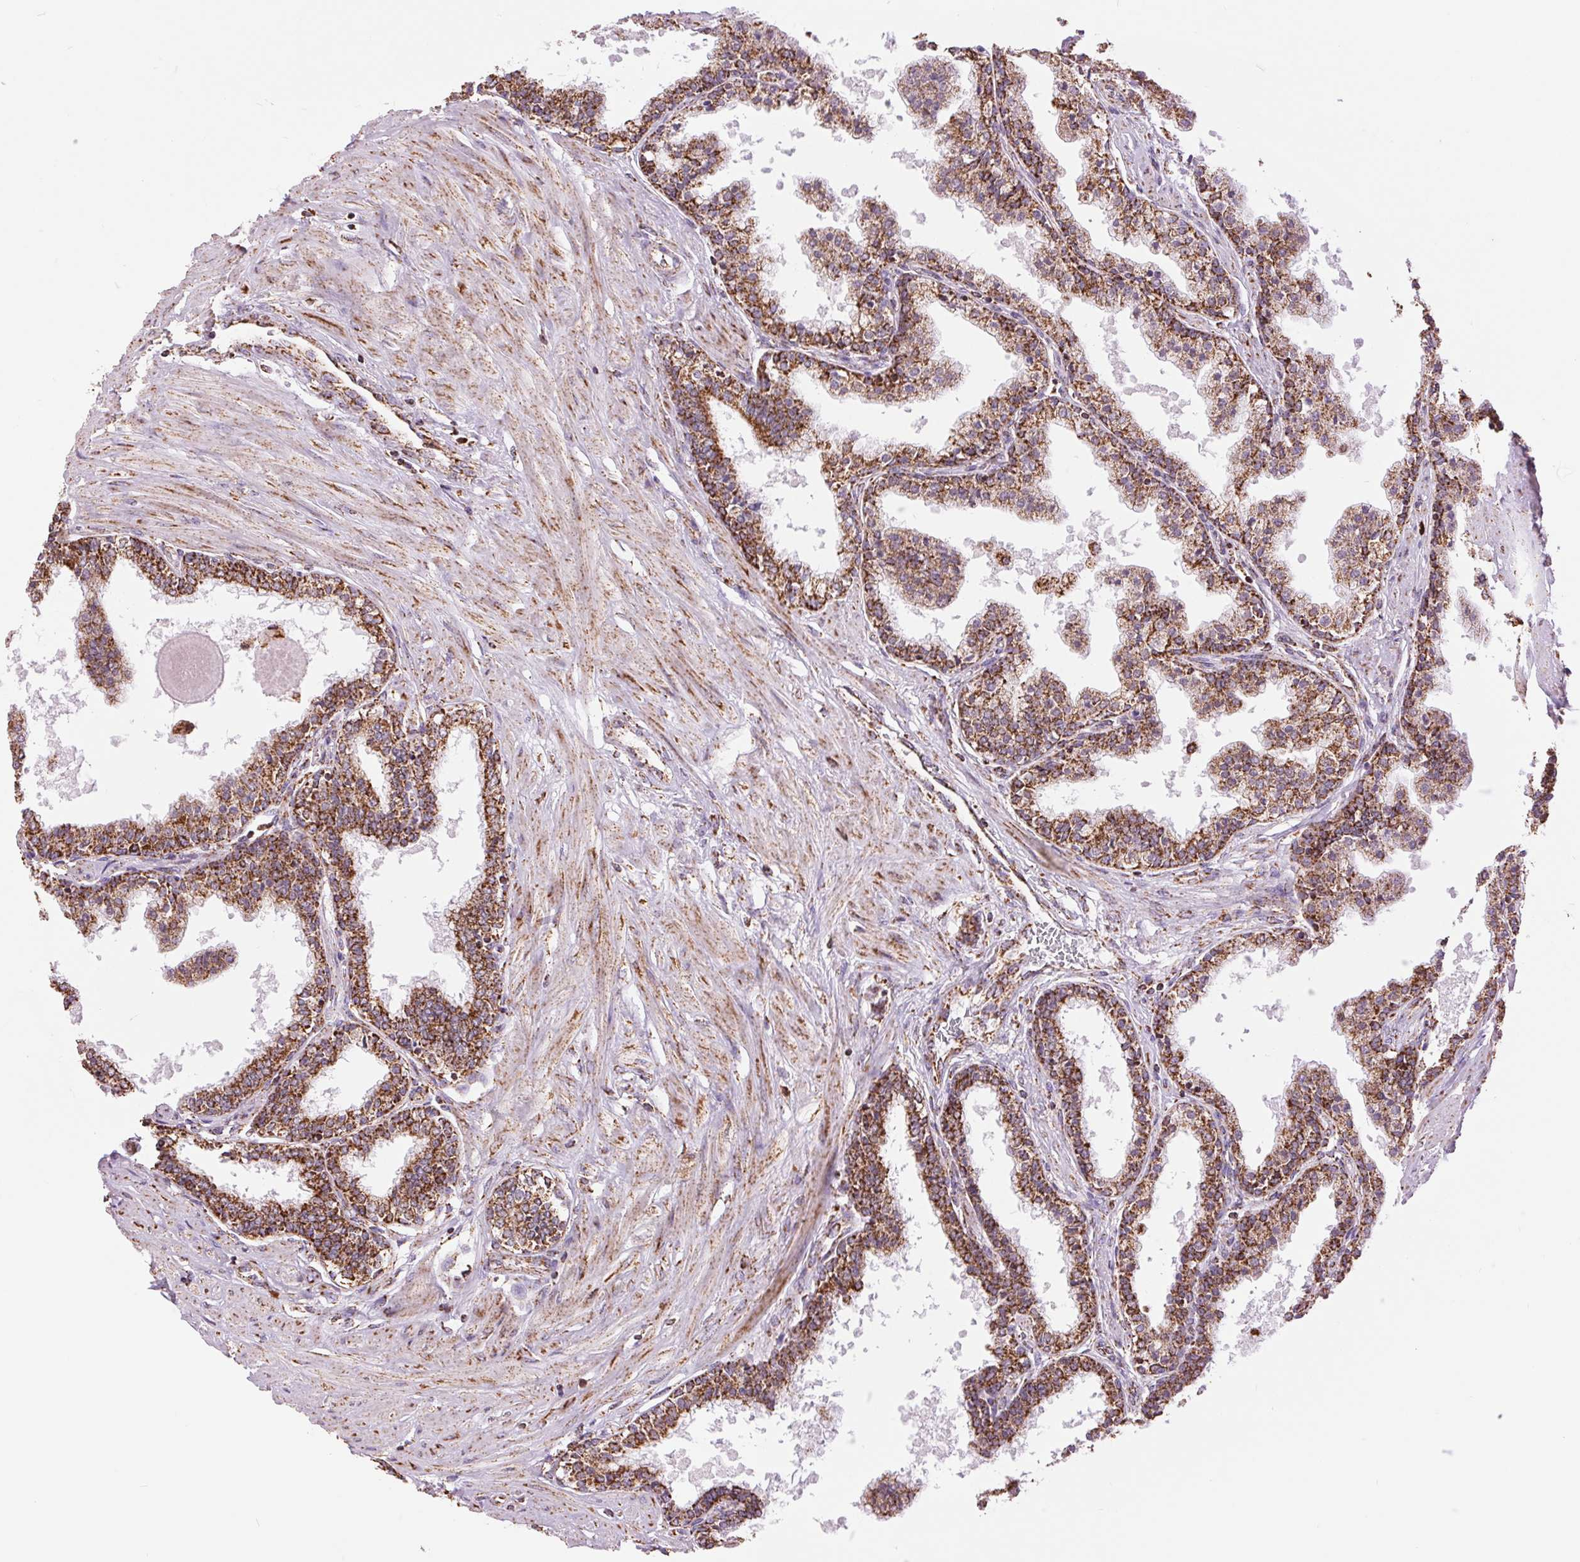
{"staining": {"intensity": "strong", "quantity": ">75%", "location": "cytoplasmic/membranous"}, "tissue": "prostate", "cell_type": "Glandular cells", "image_type": "normal", "snomed": [{"axis": "morphology", "description": "Normal tissue, NOS"}, {"axis": "topography", "description": "Prostate"}], "caption": "Normal prostate shows strong cytoplasmic/membranous positivity in about >75% of glandular cells.", "gene": "ATP5PB", "patient": {"sex": "male", "age": 55}}